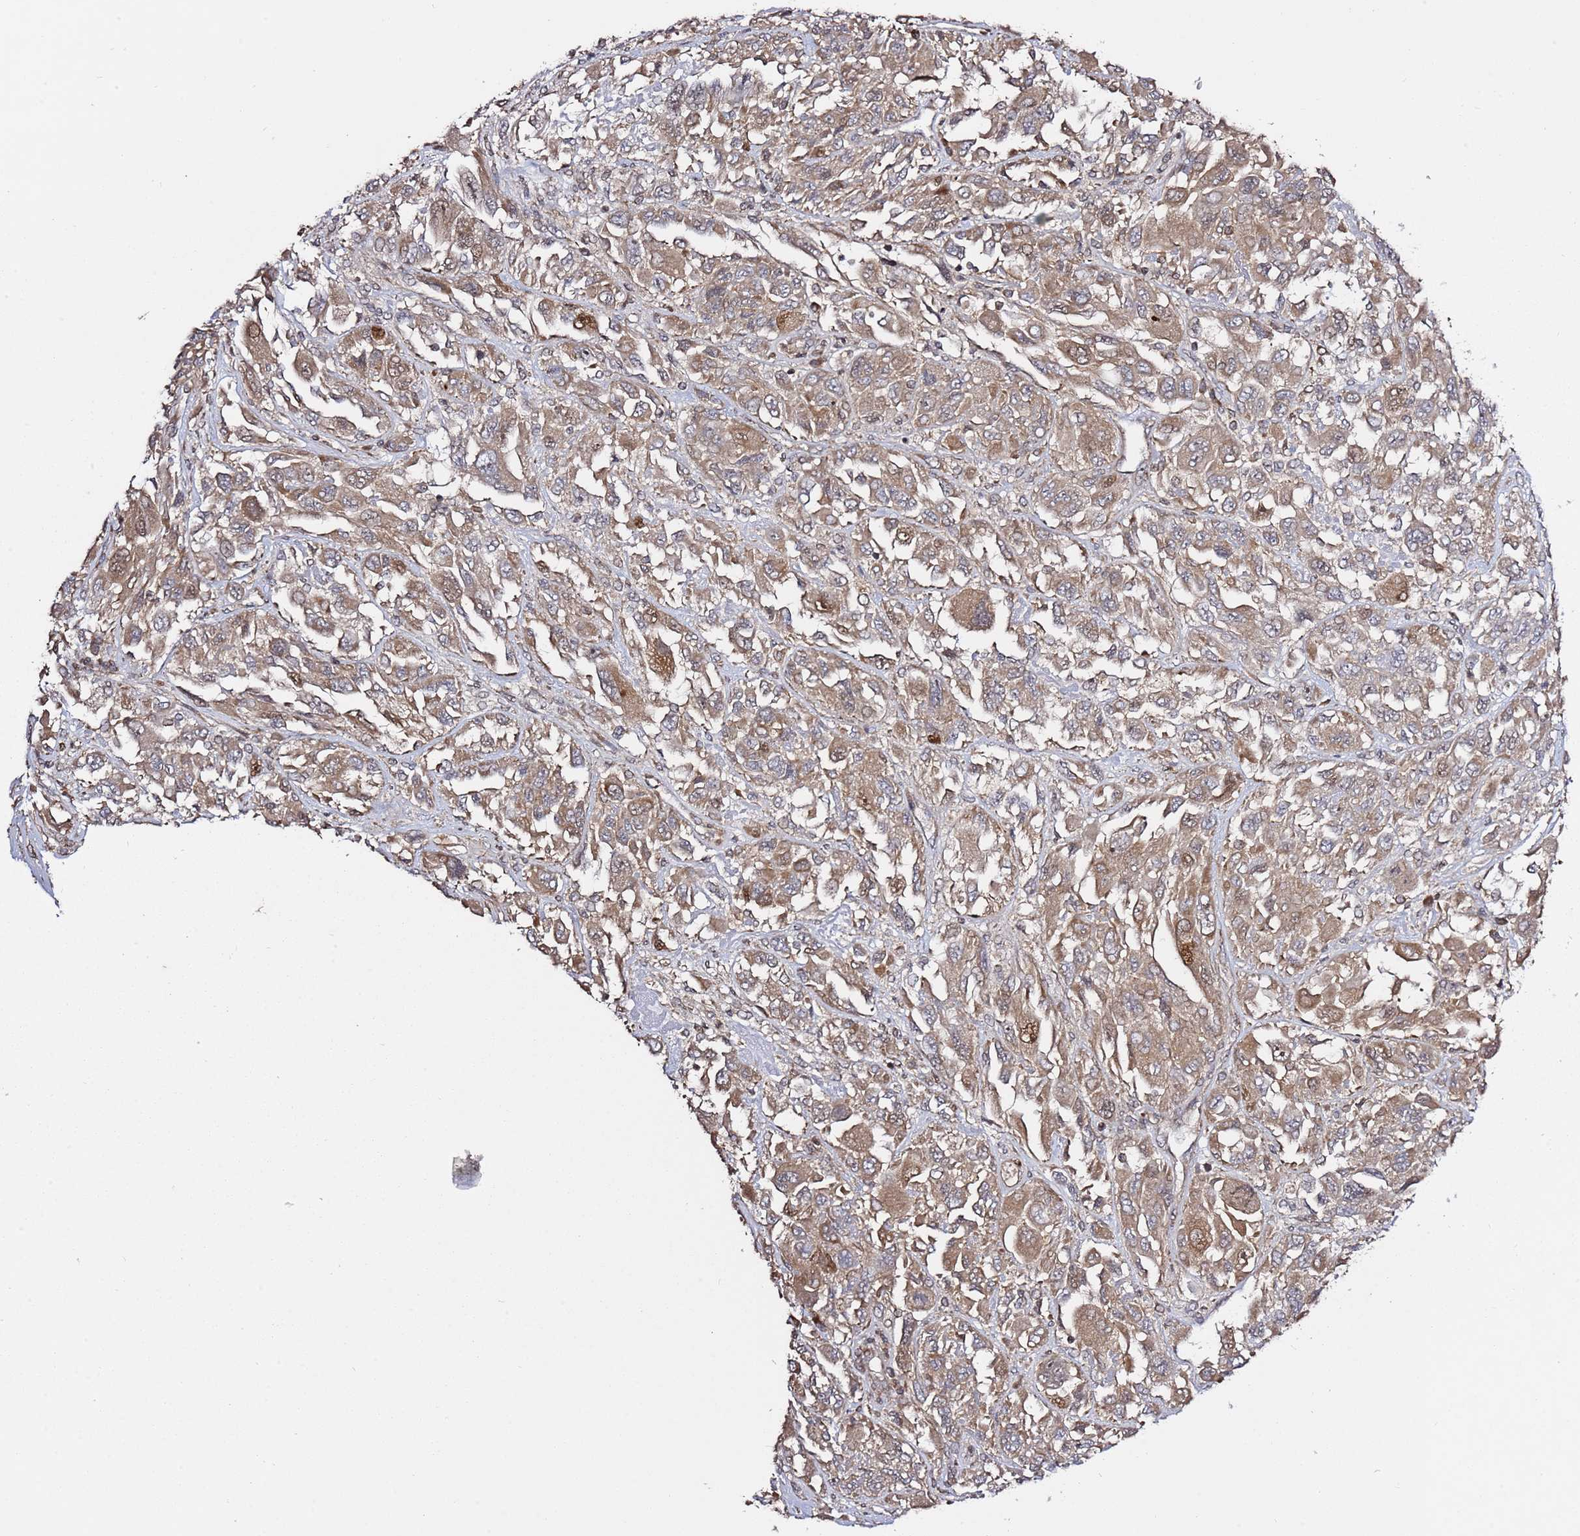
{"staining": {"intensity": "moderate", "quantity": "25%-75%", "location": "cytoplasmic/membranous"}, "tissue": "melanoma", "cell_type": "Tumor cells", "image_type": "cancer", "snomed": [{"axis": "morphology", "description": "Malignant melanoma, NOS"}, {"axis": "topography", "description": "Skin"}], "caption": "This is a histology image of immunohistochemistry (IHC) staining of melanoma, which shows moderate positivity in the cytoplasmic/membranous of tumor cells.", "gene": "RCOR2", "patient": {"sex": "female", "age": 91}}